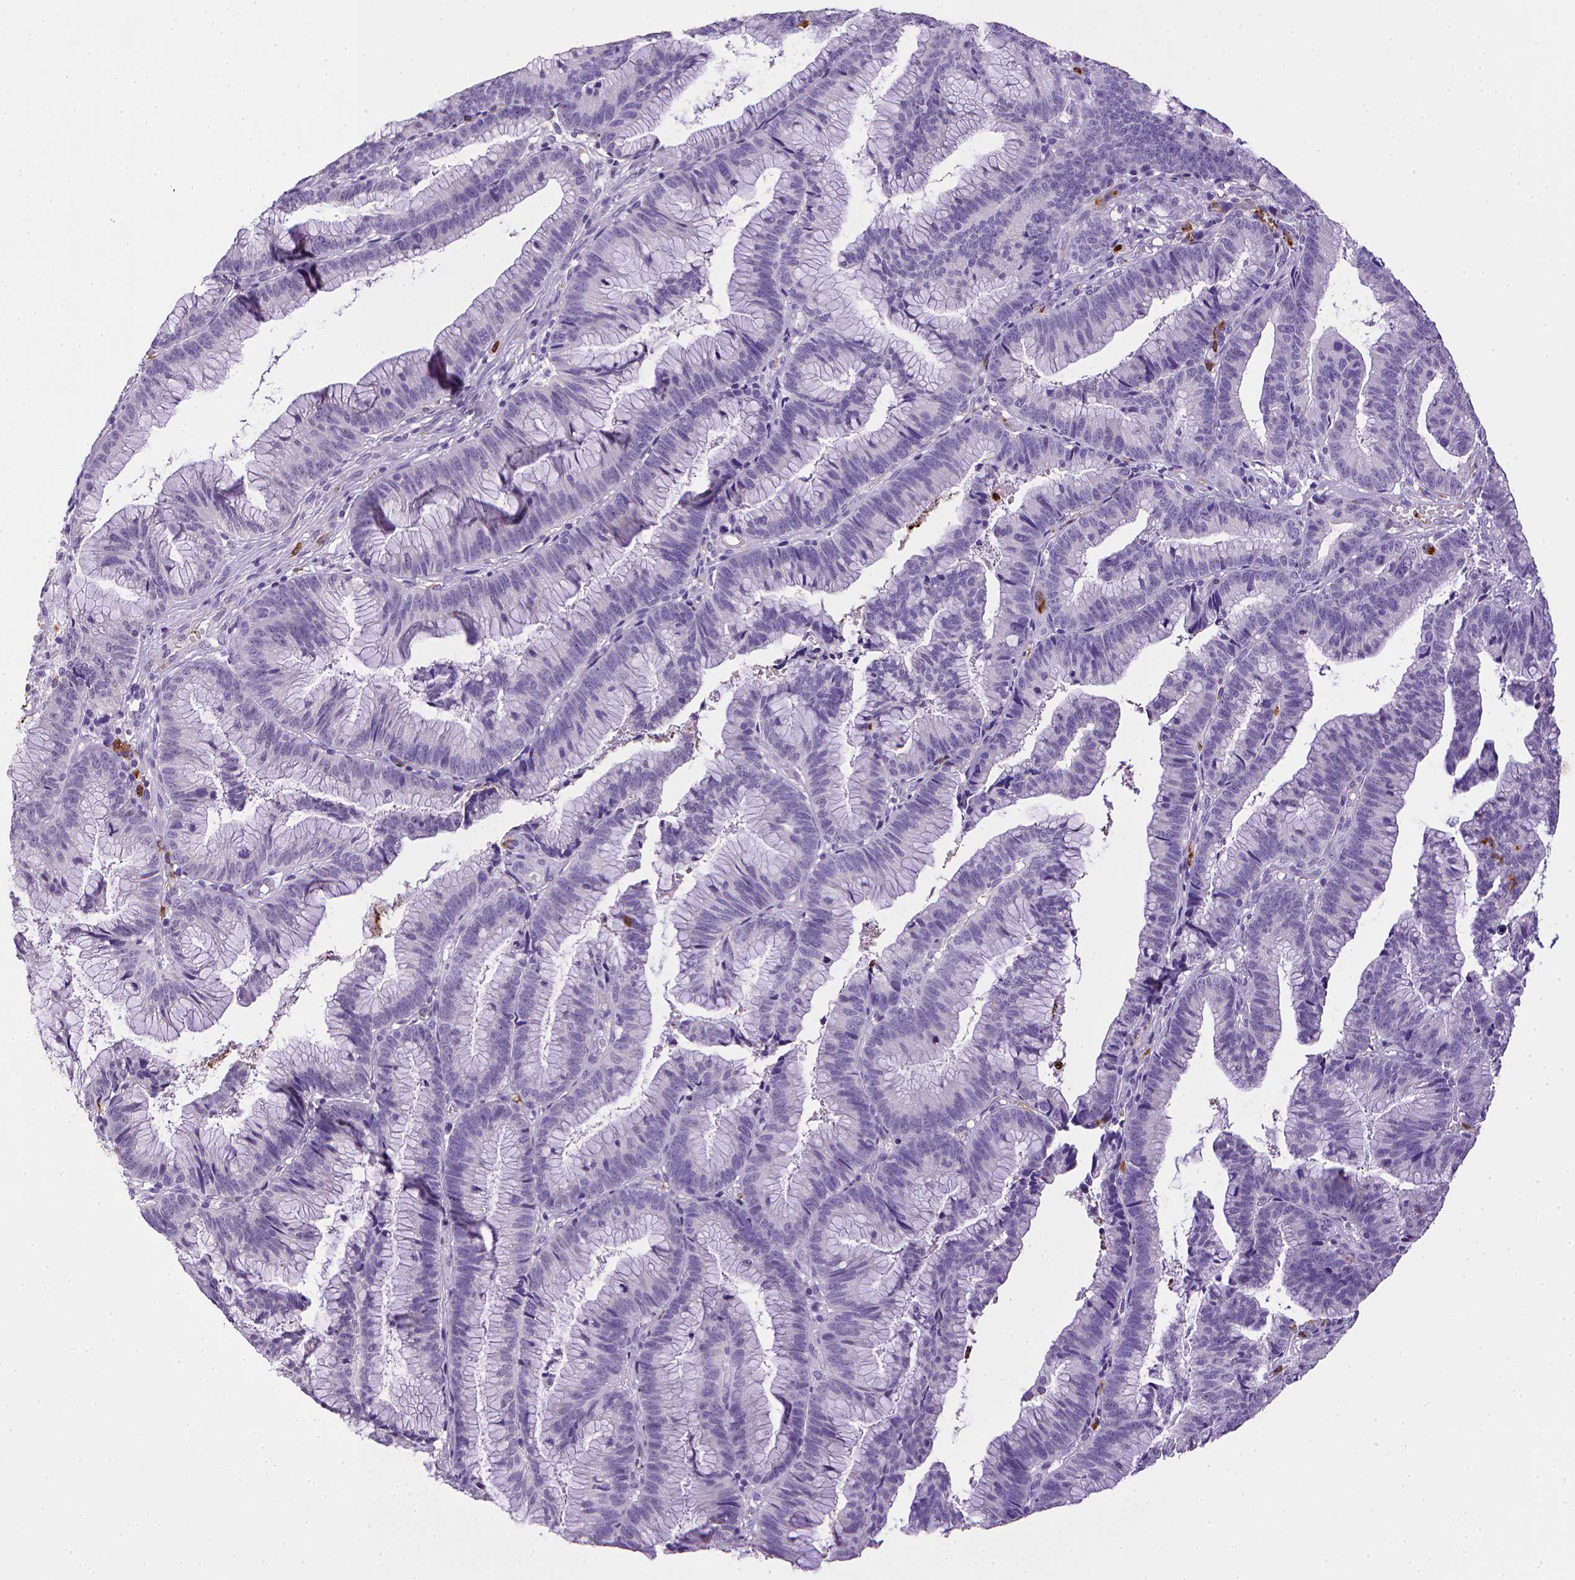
{"staining": {"intensity": "negative", "quantity": "none", "location": "none"}, "tissue": "colorectal cancer", "cell_type": "Tumor cells", "image_type": "cancer", "snomed": [{"axis": "morphology", "description": "Adenocarcinoma, NOS"}, {"axis": "topography", "description": "Colon"}], "caption": "Image shows no significant protein positivity in tumor cells of adenocarcinoma (colorectal).", "gene": "ITGAM", "patient": {"sex": "female", "age": 78}}